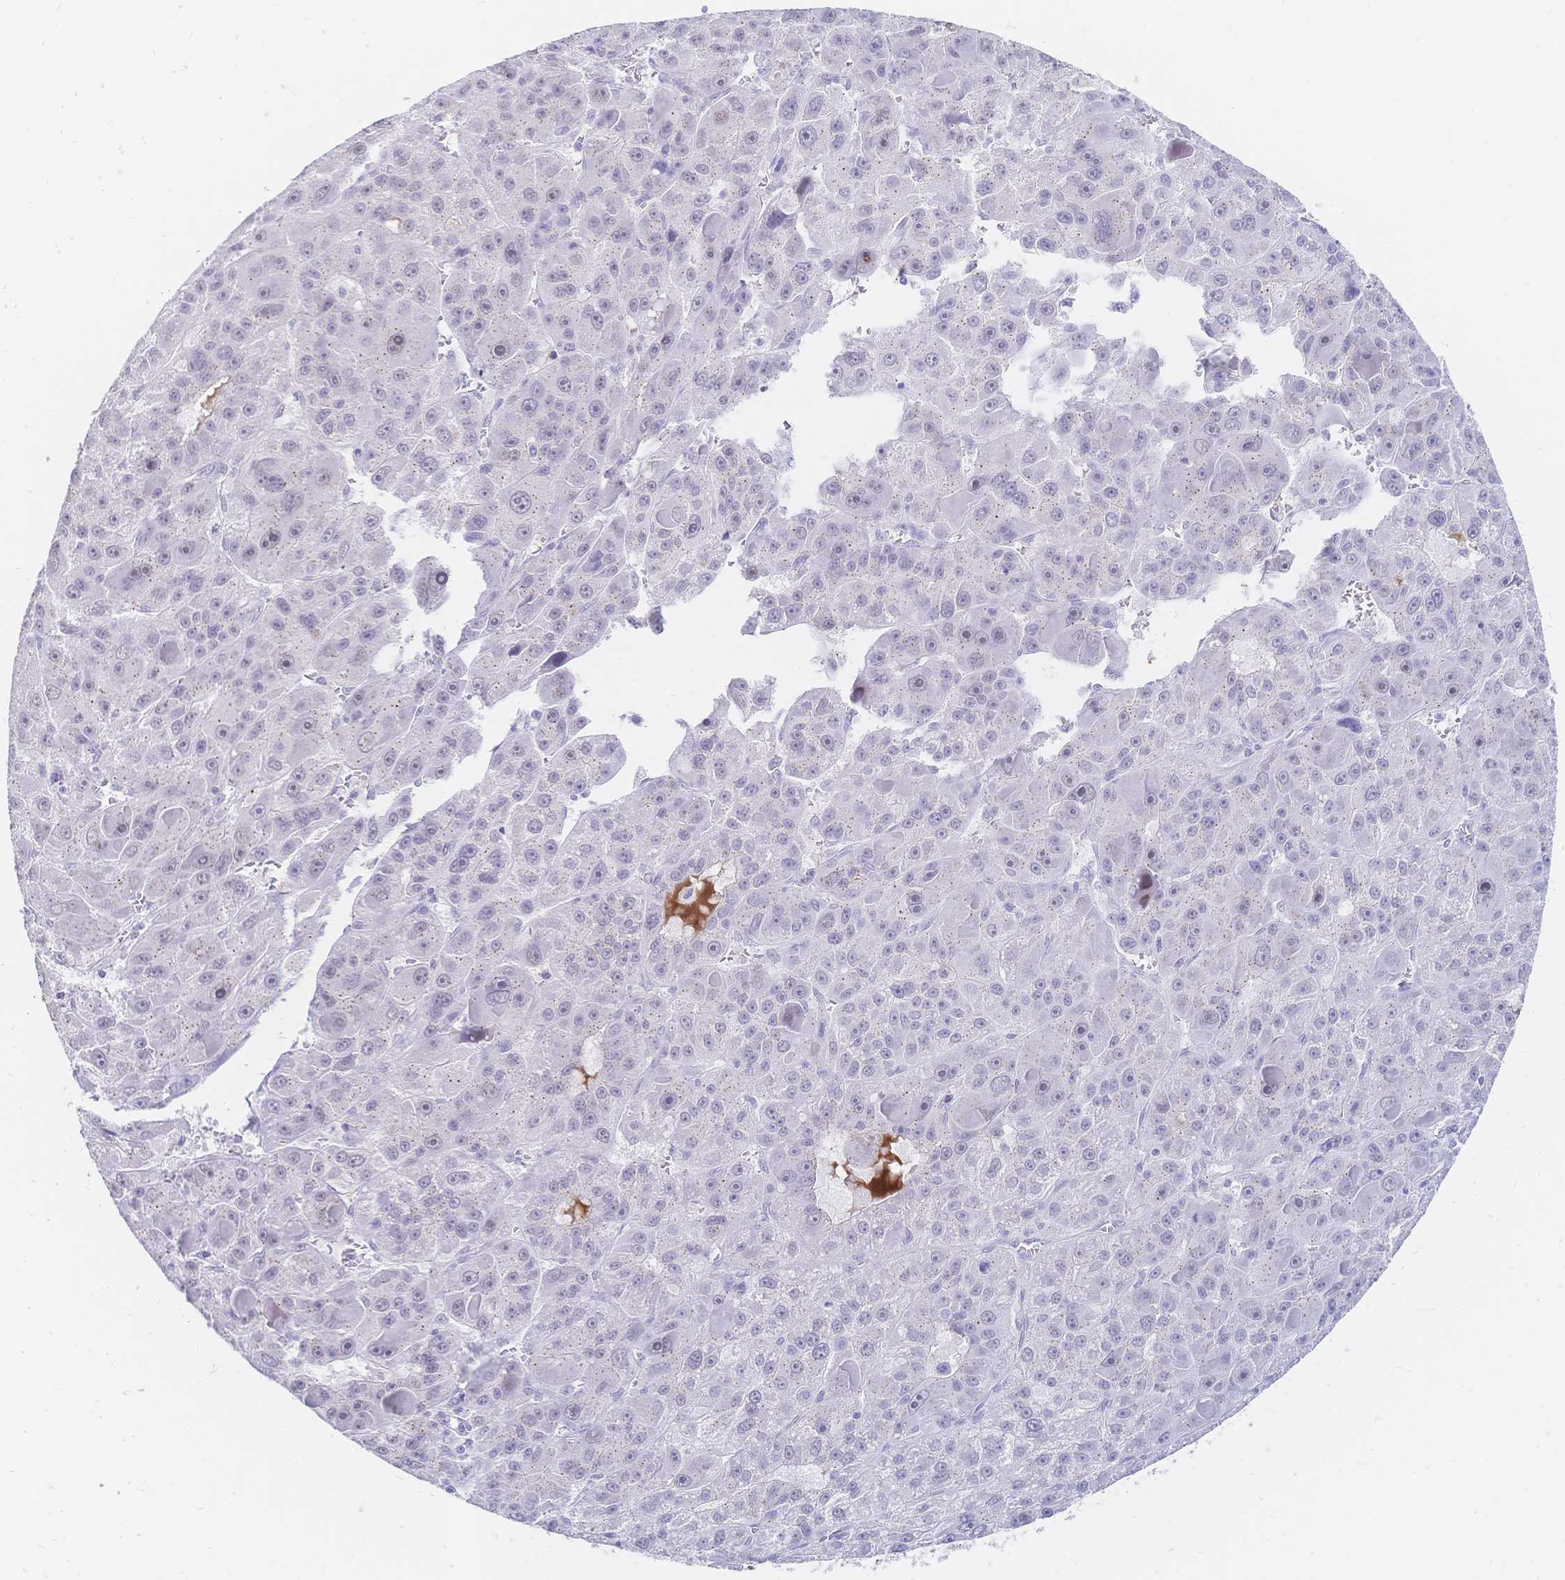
{"staining": {"intensity": "negative", "quantity": "none", "location": "none"}, "tissue": "liver cancer", "cell_type": "Tumor cells", "image_type": "cancer", "snomed": [{"axis": "morphology", "description": "Carcinoma, Hepatocellular, NOS"}, {"axis": "topography", "description": "Liver"}], "caption": "IHC histopathology image of human liver hepatocellular carcinoma stained for a protein (brown), which demonstrates no staining in tumor cells.", "gene": "PSORS1C2", "patient": {"sex": "male", "age": 76}}